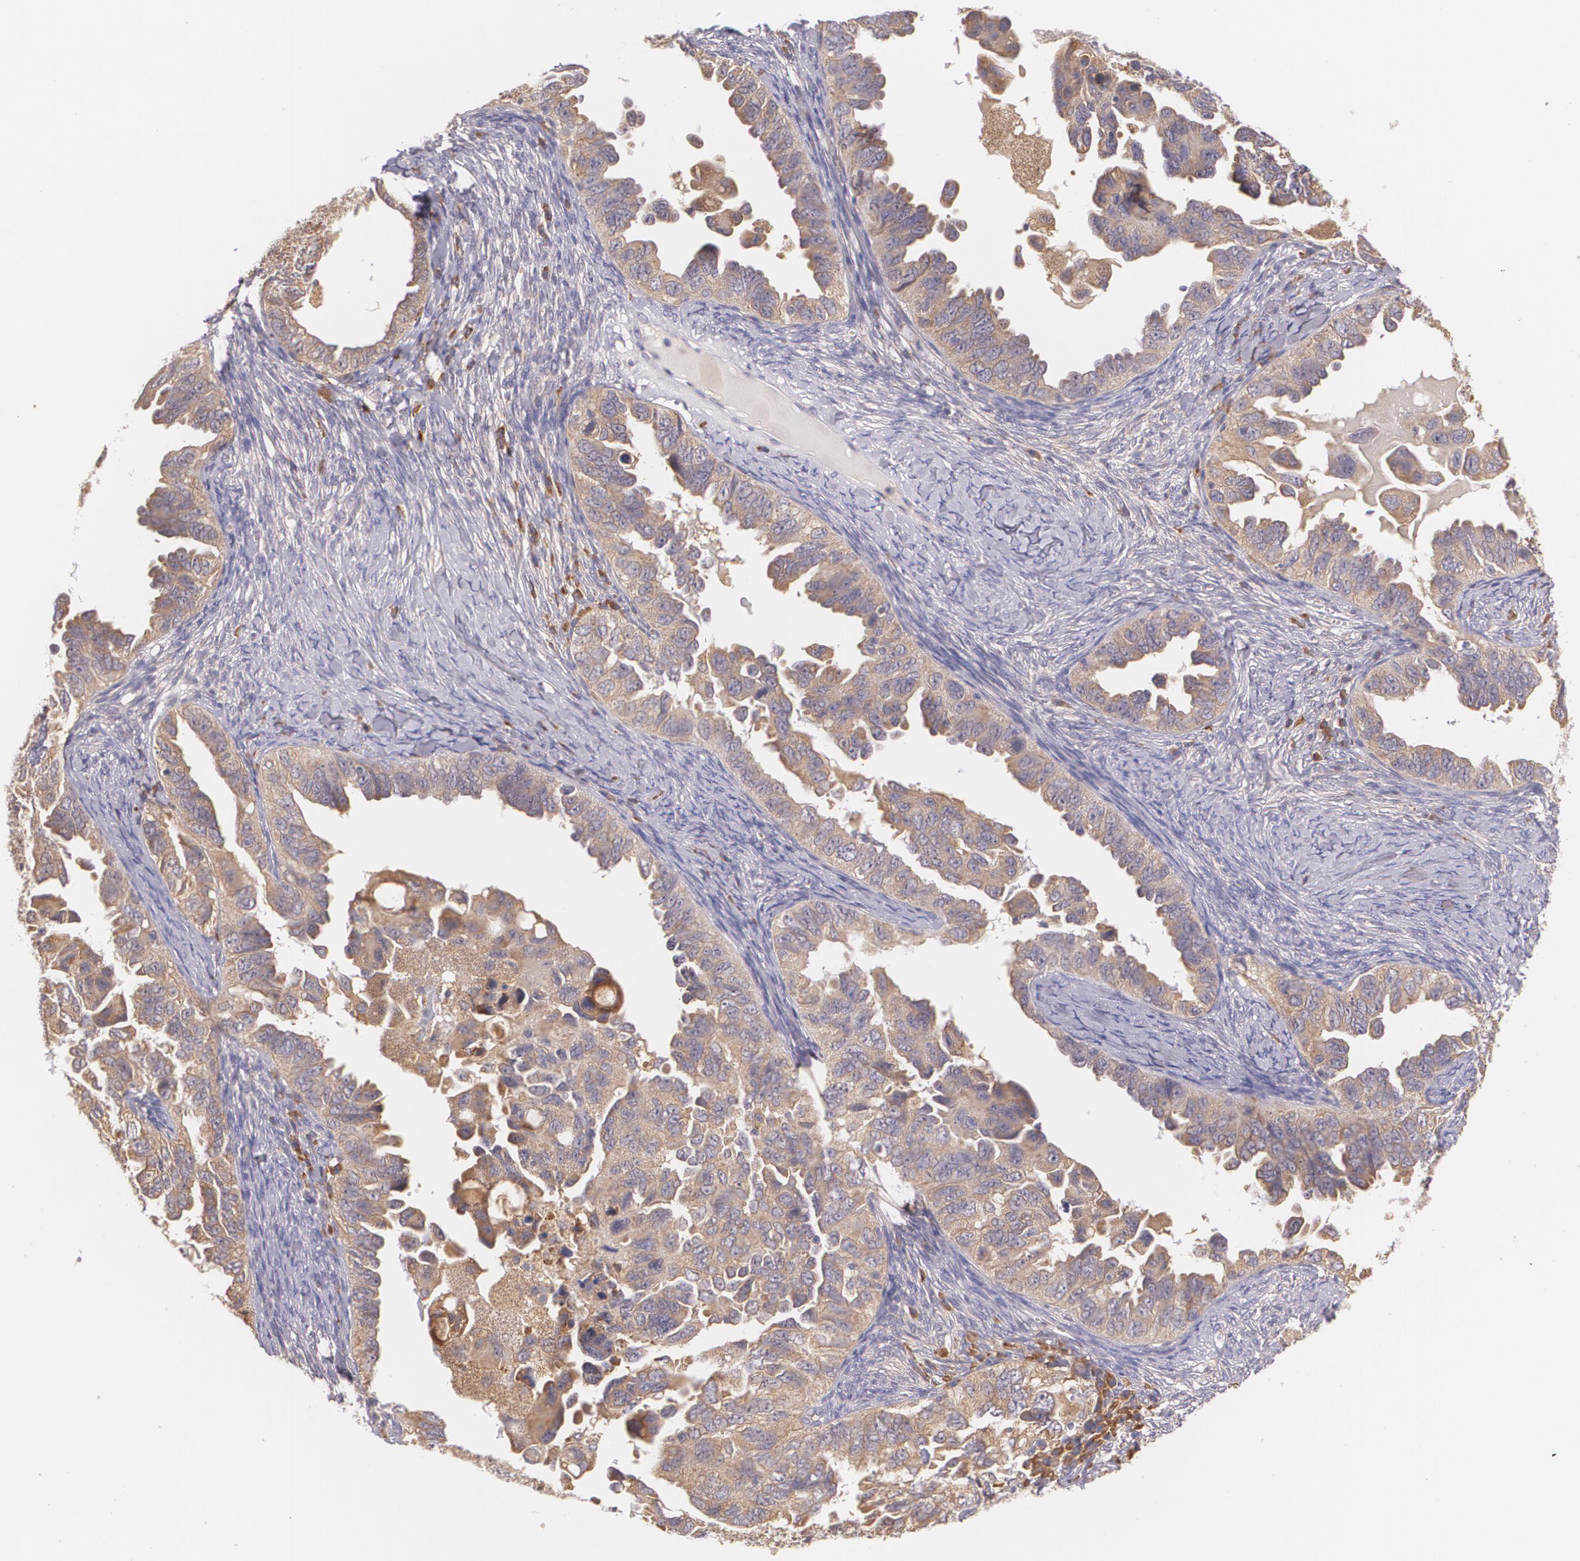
{"staining": {"intensity": "moderate", "quantity": ">75%", "location": "cytoplasmic/membranous"}, "tissue": "ovarian cancer", "cell_type": "Tumor cells", "image_type": "cancer", "snomed": [{"axis": "morphology", "description": "Cystadenocarcinoma, serous, NOS"}, {"axis": "topography", "description": "Ovary"}], "caption": "This micrograph demonstrates serous cystadenocarcinoma (ovarian) stained with immunohistochemistry (IHC) to label a protein in brown. The cytoplasmic/membranous of tumor cells show moderate positivity for the protein. Nuclei are counter-stained blue.", "gene": "CCL17", "patient": {"sex": "female", "age": 82}}